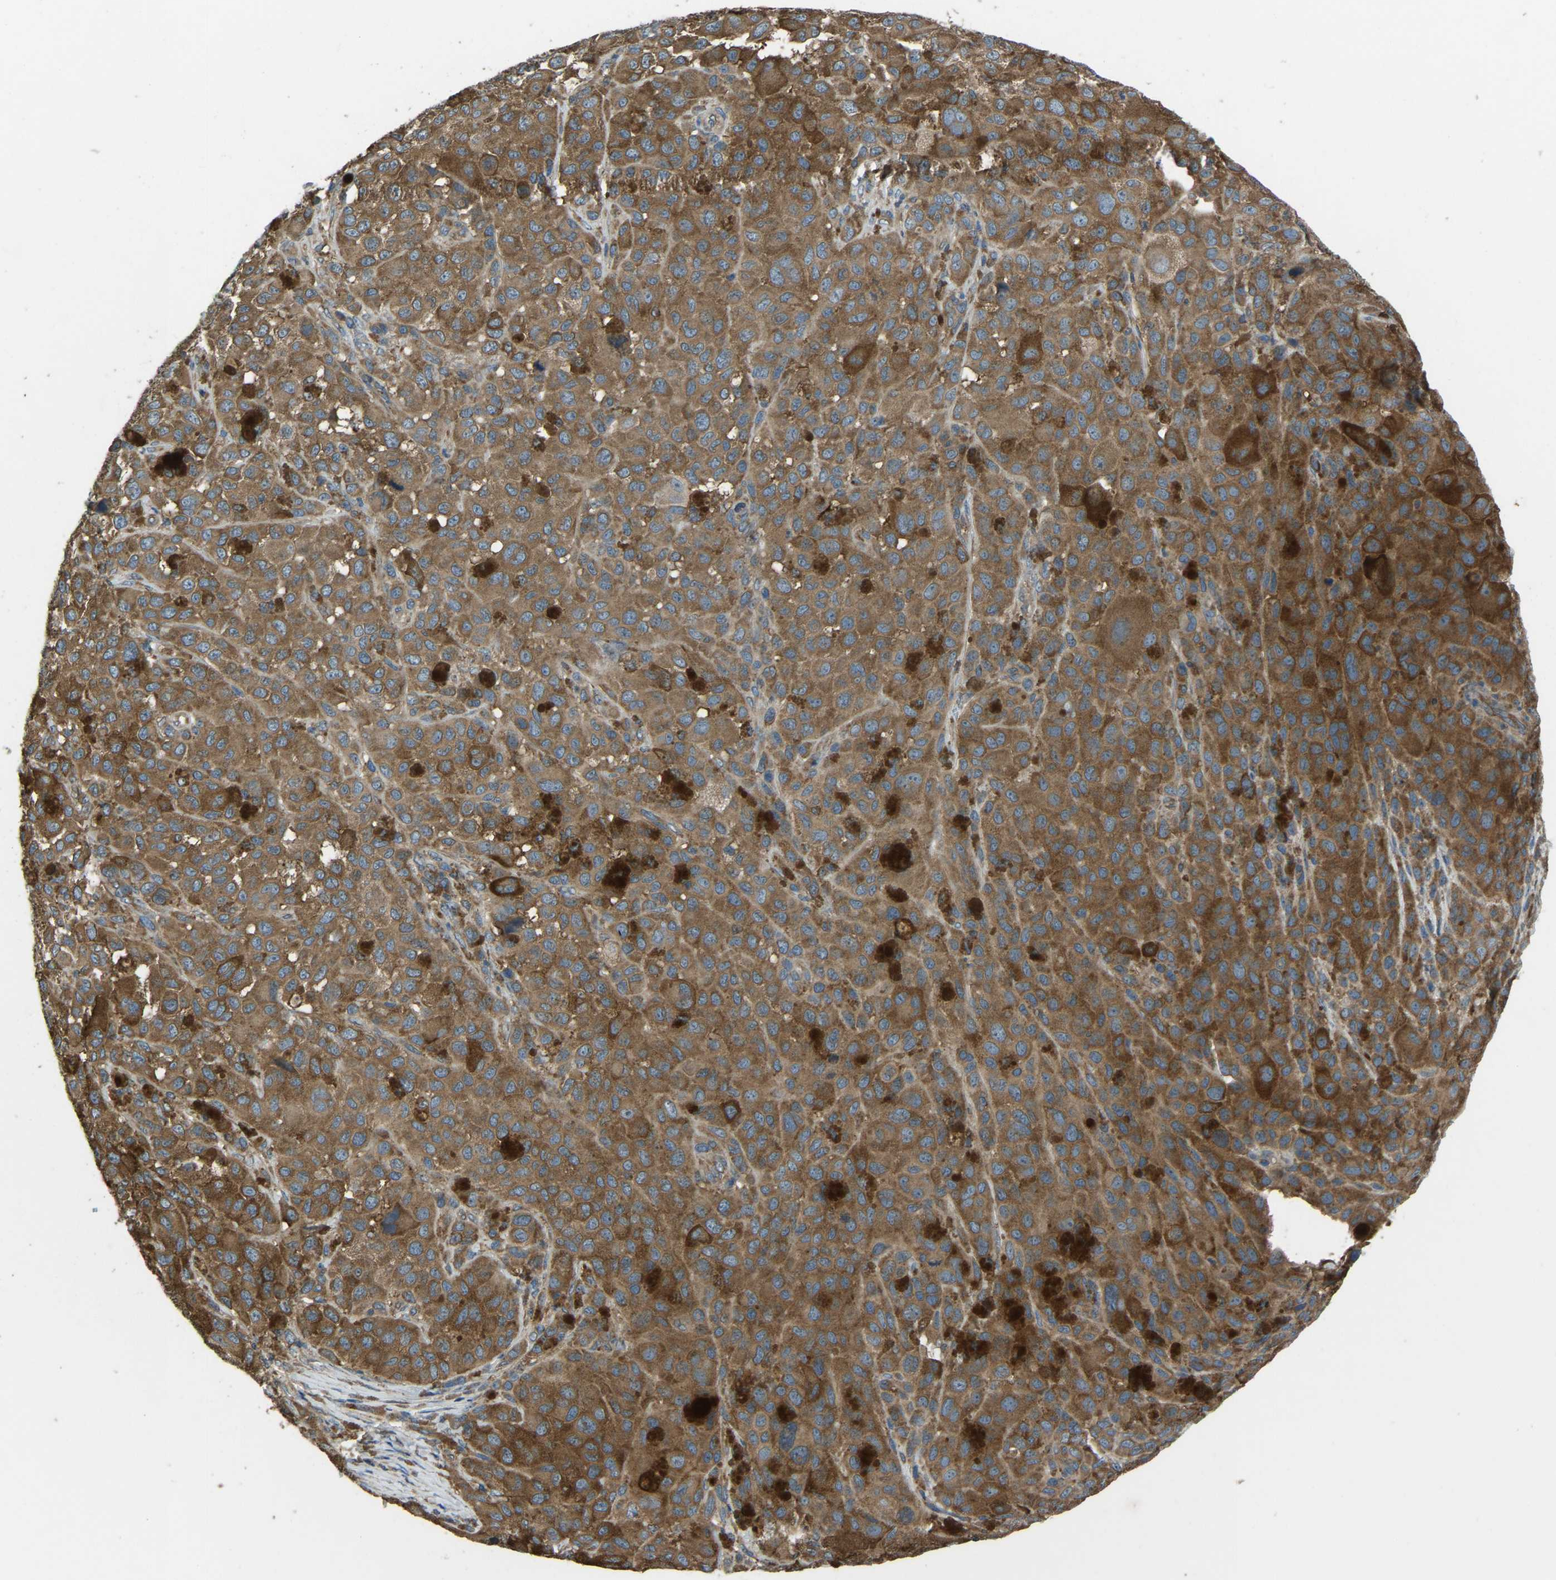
{"staining": {"intensity": "moderate", "quantity": ">75%", "location": "cytoplasmic/membranous"}, "tissue": "melanoma", "cell_type": "Tumor cells", "image_type": "cancer", "snomed": [{"axis": "morphology", "description": "Malignant melanoma, NOS"}, {"axis": "topography", "description": "Skin"}], "caption": "The micrograph exhibits a brown stain indicating the presence of a protein in the cytoplasmic/membranous of tumor cells in malignant melanoma.", "gene": "AIMP1", "patient": {"sex": "male", "age": 96}}